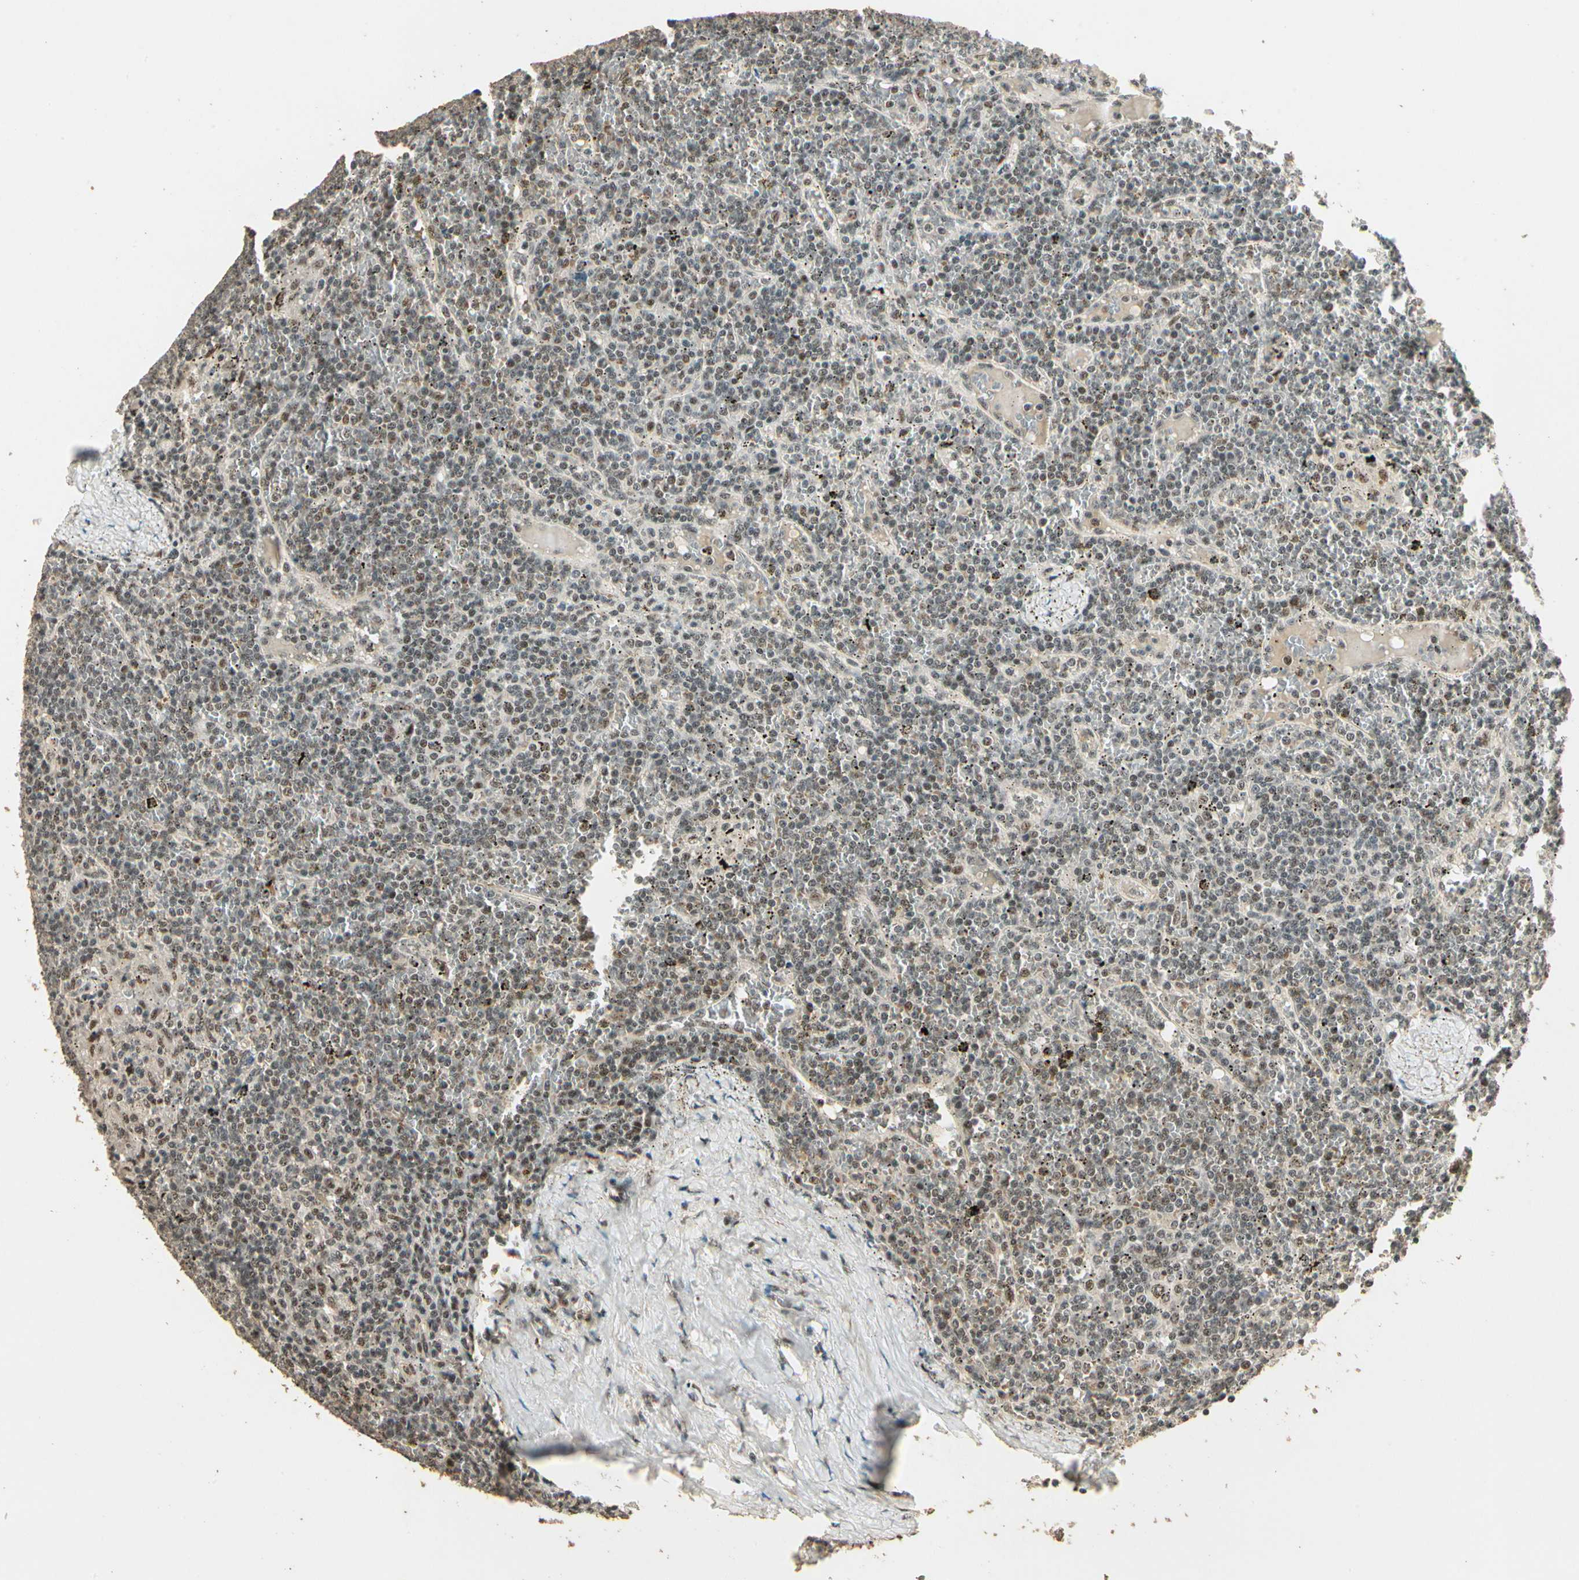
{"staining": {"intensity": "moderate", "quantity": ">75%", "location": "nuclear"}, "tissue": "lymphoma", "cell_type": "Tumor cells", "image_type": "cancer", "snomed": [{"axis": "morphology", "description": "Malignant lymphoma, non-Hodgkin's type, Low grade"}, {"axis": "topography", "description": "Spleen"}], "caption": "Malignant lymphoma, non-Hodgkin's type (low-grade) stained with a brown dye shows moderate nuclear positive expression in about >75% of tumor cells.", "gene": "RBM25", "patient": {"sex": "female", "age": 19}}